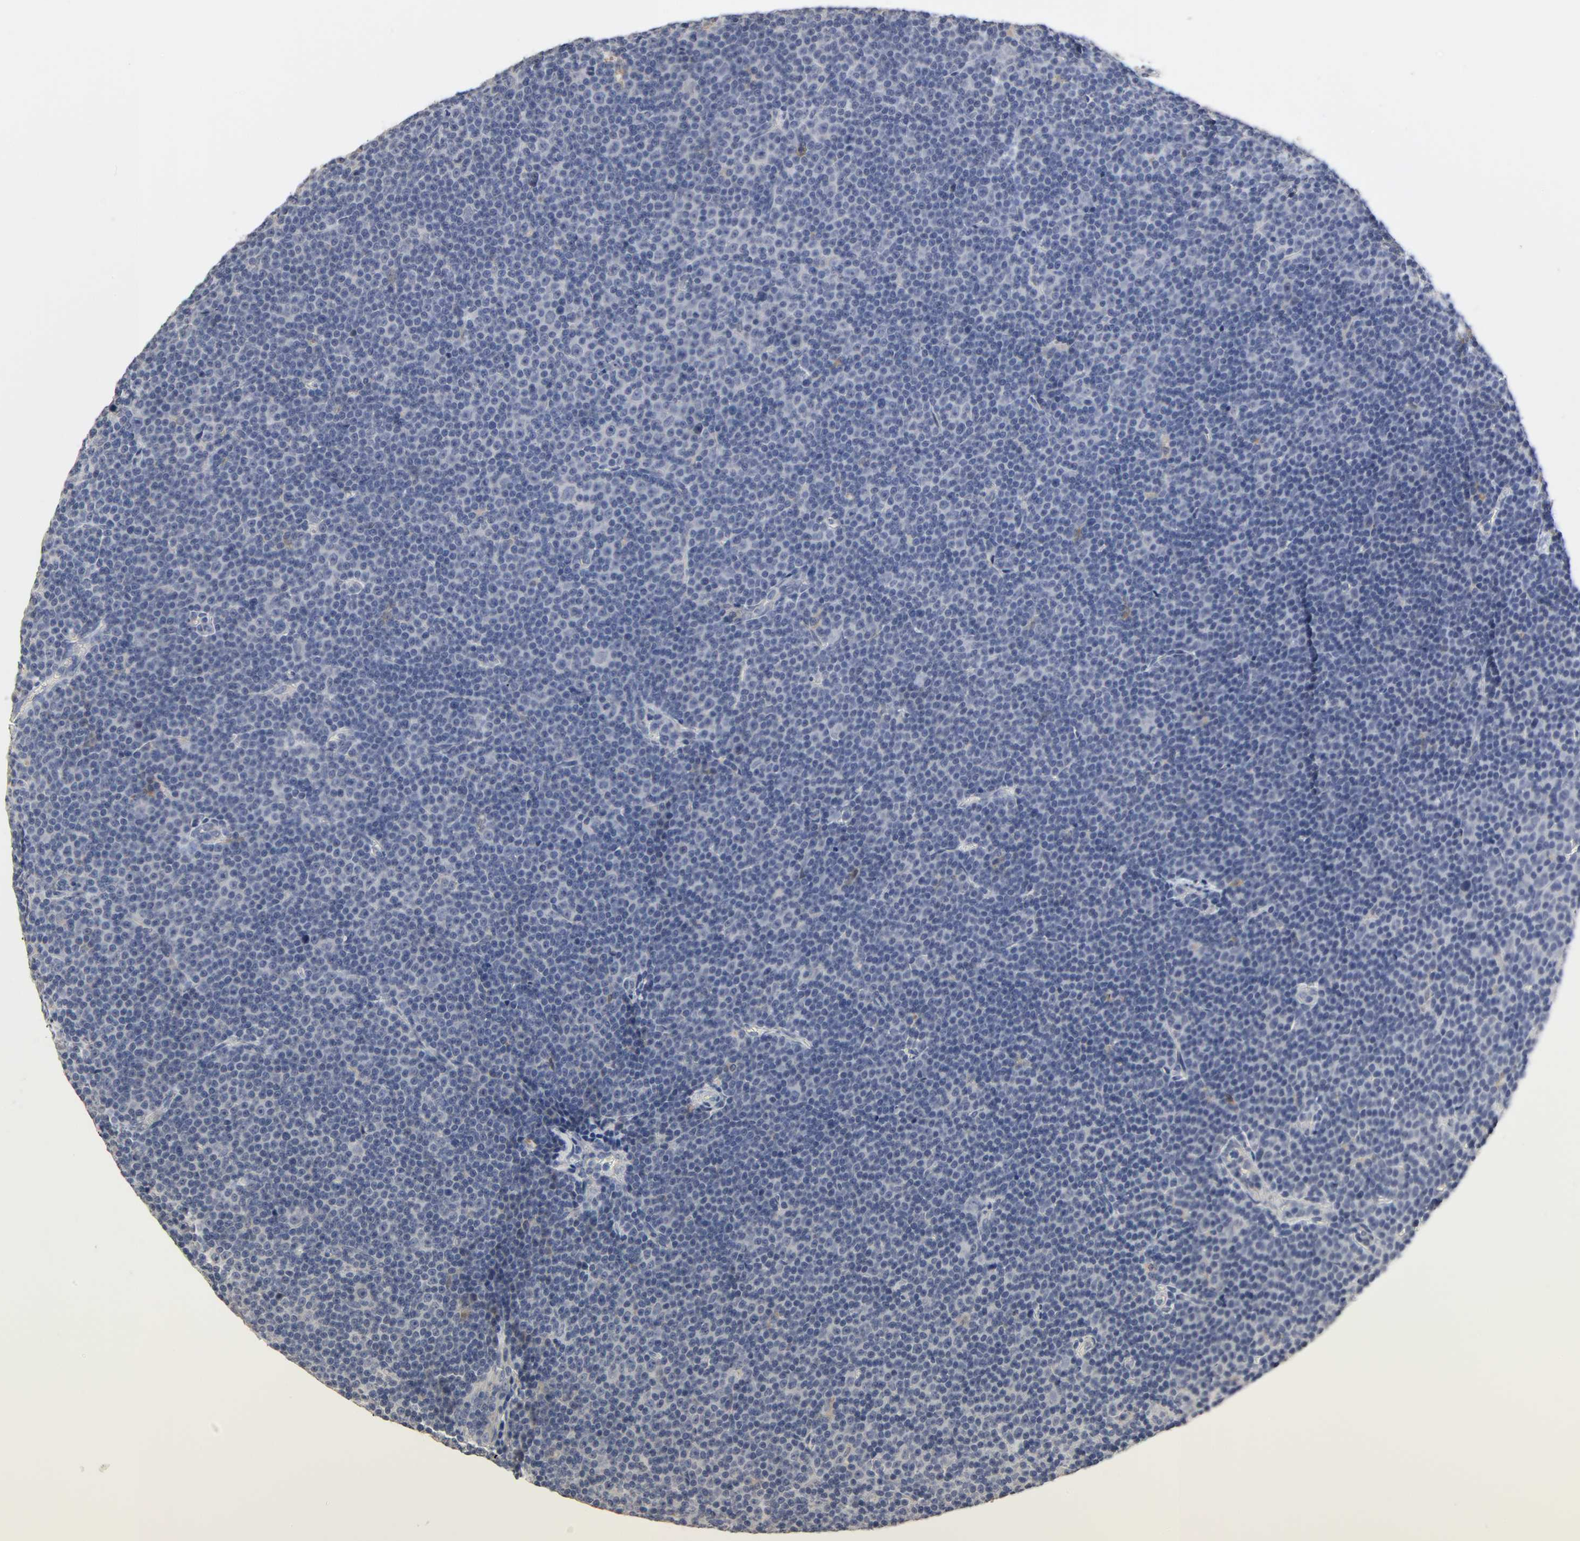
{"staining": {"intensity": "negative", "quantity": "none", "location": "none"}, "tissue": "lymphoma", "cell_type": "Tumor cells", "image_type": "cancer", "snomed": [{"axis": "morphology", "description": "Malignant lymphoma, non-Hodgkin's type, Low grade"}, {"axis": "topography", "description": "Lymph node"}], "caption": "Malignant lymphoma, non-Hodgkin's type (low-grade) stained for a protein using IHC exhibits no staining tumor cells.", "gene": "OVOL1", "patient": {"sex": "female", "age": 67}}